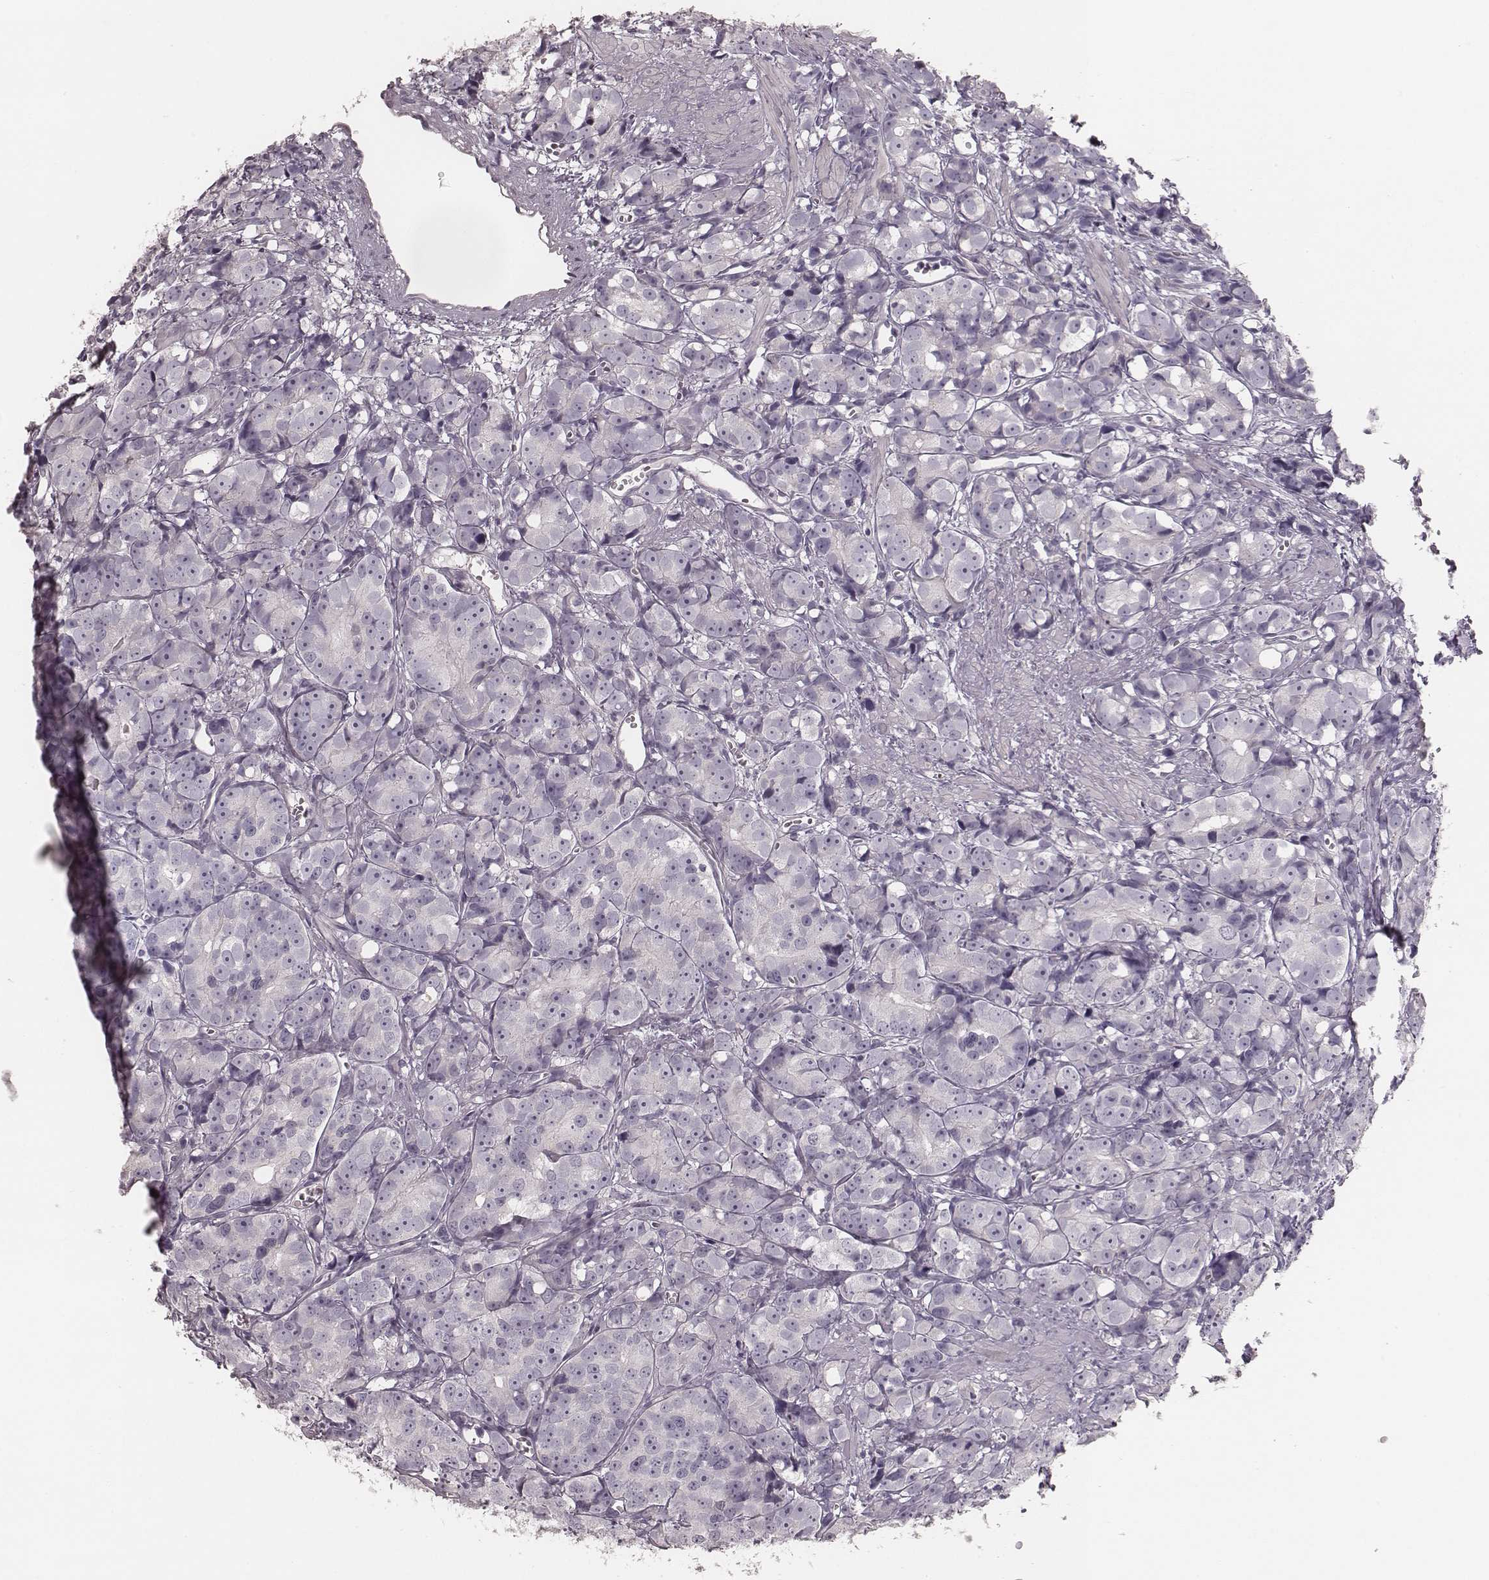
{"staining": {"intensity": "negative", "quantity": "none", "location": "none"}, "tissue": "prostate cancer", "cell_type": "Tumor cells", "image_type": "cancer", "snomed": [{"axis": "morphology", "description": "Adenocarcinoma, High grade"}, {"axis": "topography", "description": "Prostate"}], "caption": "IHC histopathology image of neoplastic tissue: human prostate high-grade adenocarcinoma stained with DAB reveals no significant protein staining in tumor cells. (DAB immunohistochemistry (IHC) with hematoxylin counter stain).", "gene": "ZP4", "patient": {"sex": "male", "age": 77}}